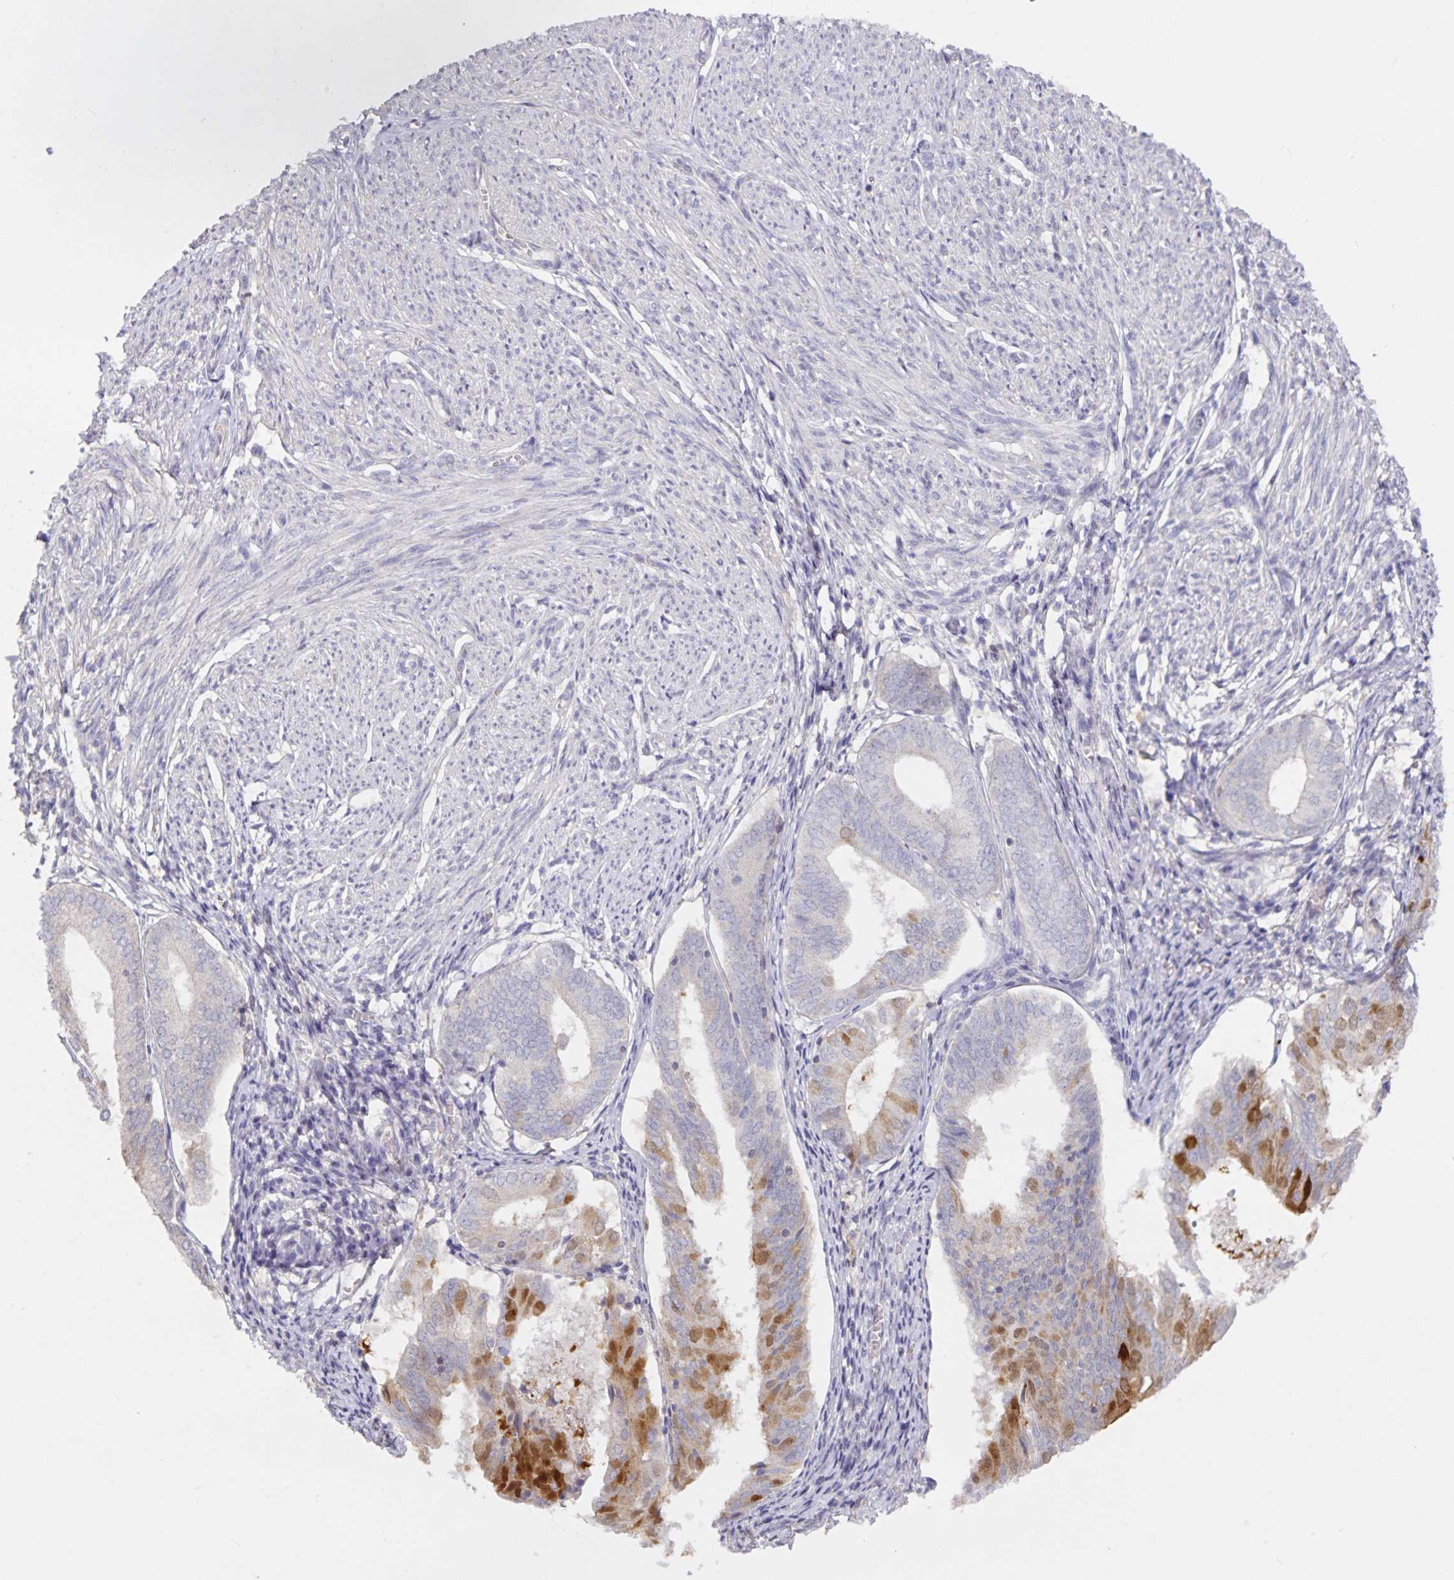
{"staining": {"intensity": "negative", "quantity": "none", "location": "none"}, "tissue": "endometrium", "cell_type": "Cells in endometrial stroma", "image_type": "normal", "snomed": [{"axis": "morphology", "description": "Normal tissue, NOS"}, {"axis": "topography", "description": "Endometrium"}], "caption": "Cells in endometrial stroma are negative for protein expression in normal human endometrium. (DAB (3,3'-diaminobenzidine) immunohistochemistry (IHC) visualized using brightfield microscopy, high magnification).", "gene": "HEPN1", "patient": {"sex": "female", "age": 50}}